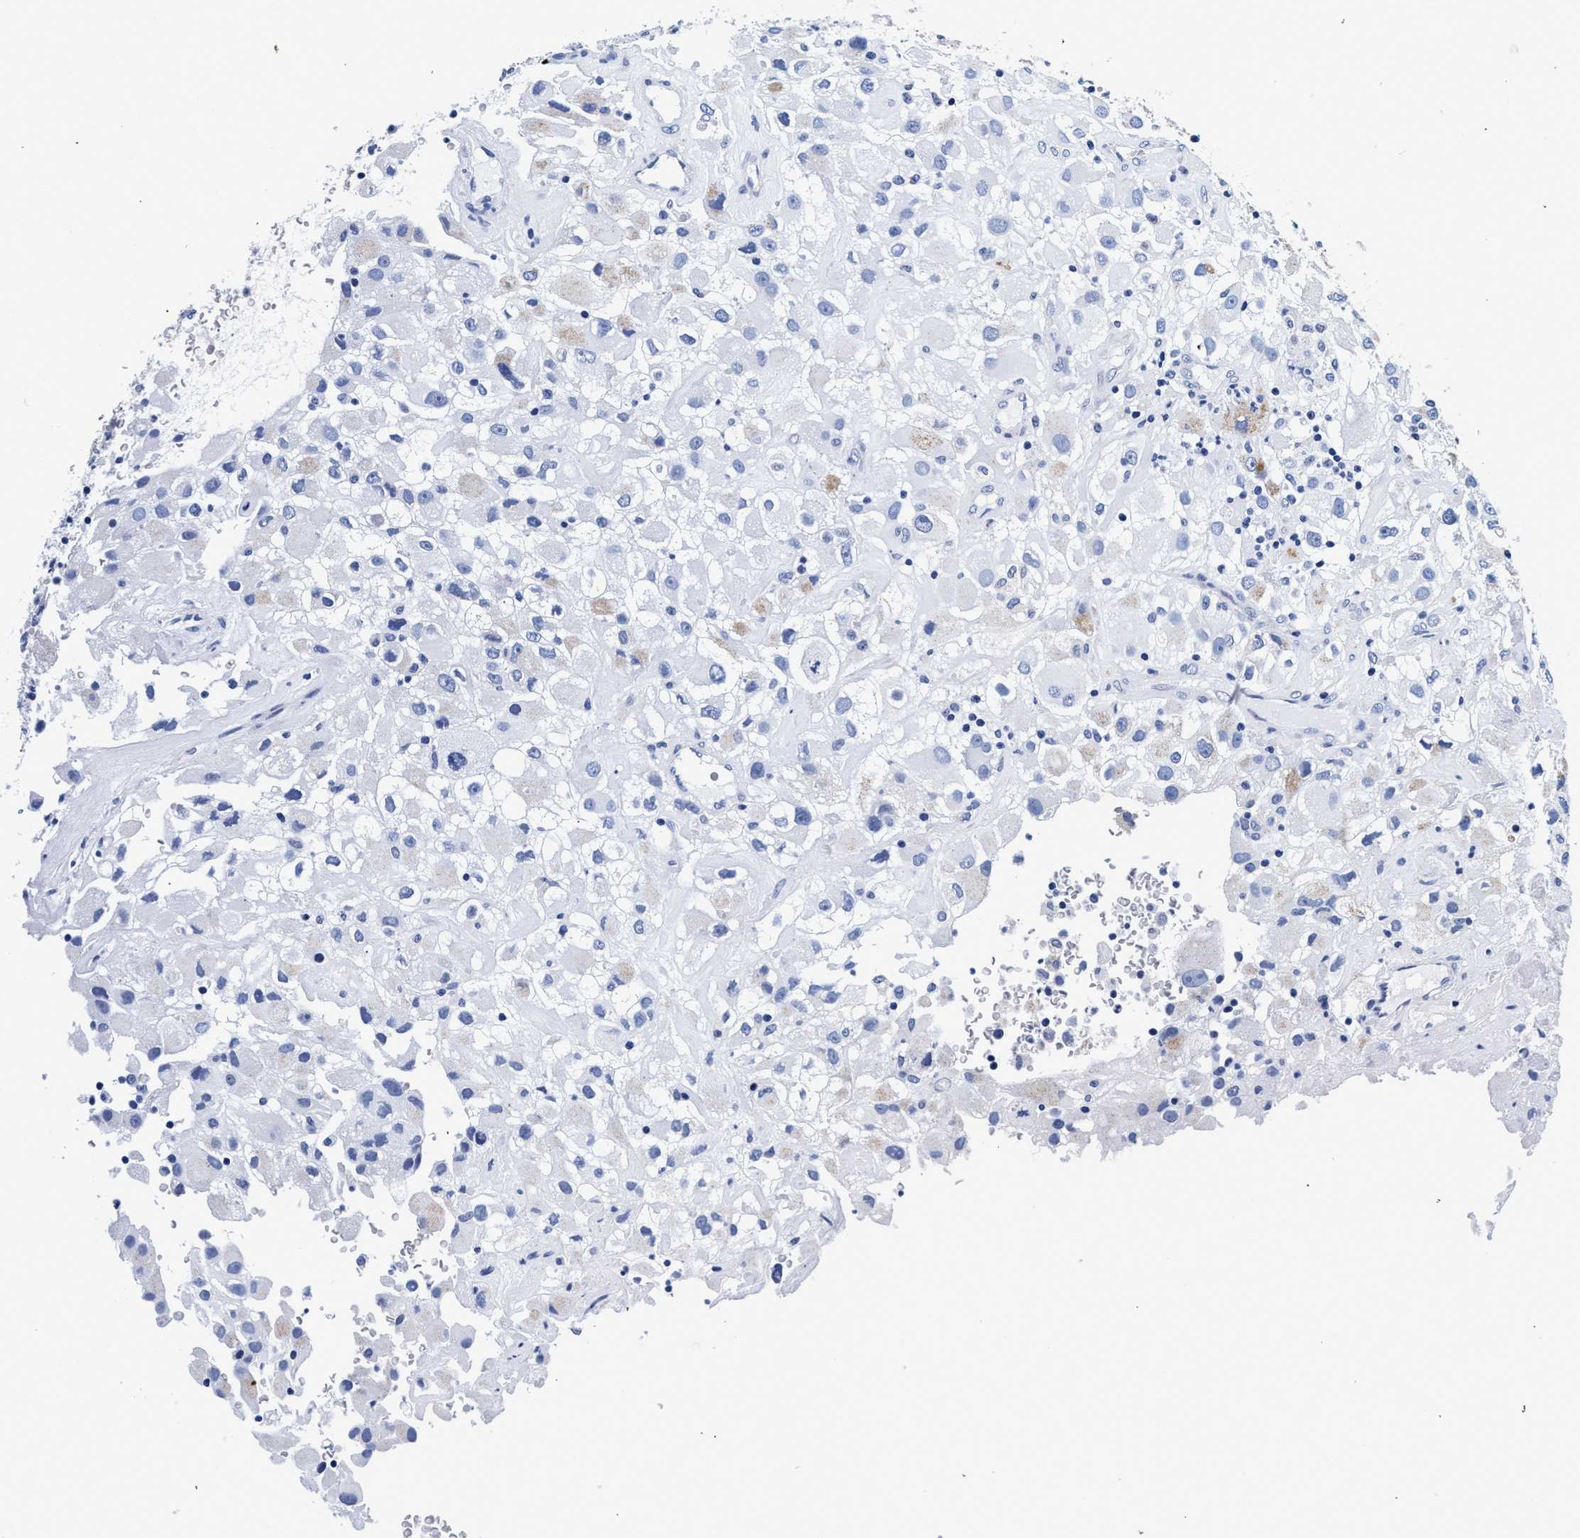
{"staining": {"intensity": "negative", "quantity": "none", "location": "none"}, "tissue": "renal cancer", "cell_type": "Tumor cells", "image_type": "cancer", "snomed": [{"axis": "morphology", "description": "Adenocarcinoma, NOS"}, {"axis": "topography", "description": "Kidney"}], "caption": "The immunohistochemistry histopathology image has no significant positivity in tumor cells of renal adenocarcinoma tissue.", "gene": "RAB3B", "patient": {"sex": "female", "age": 52}}